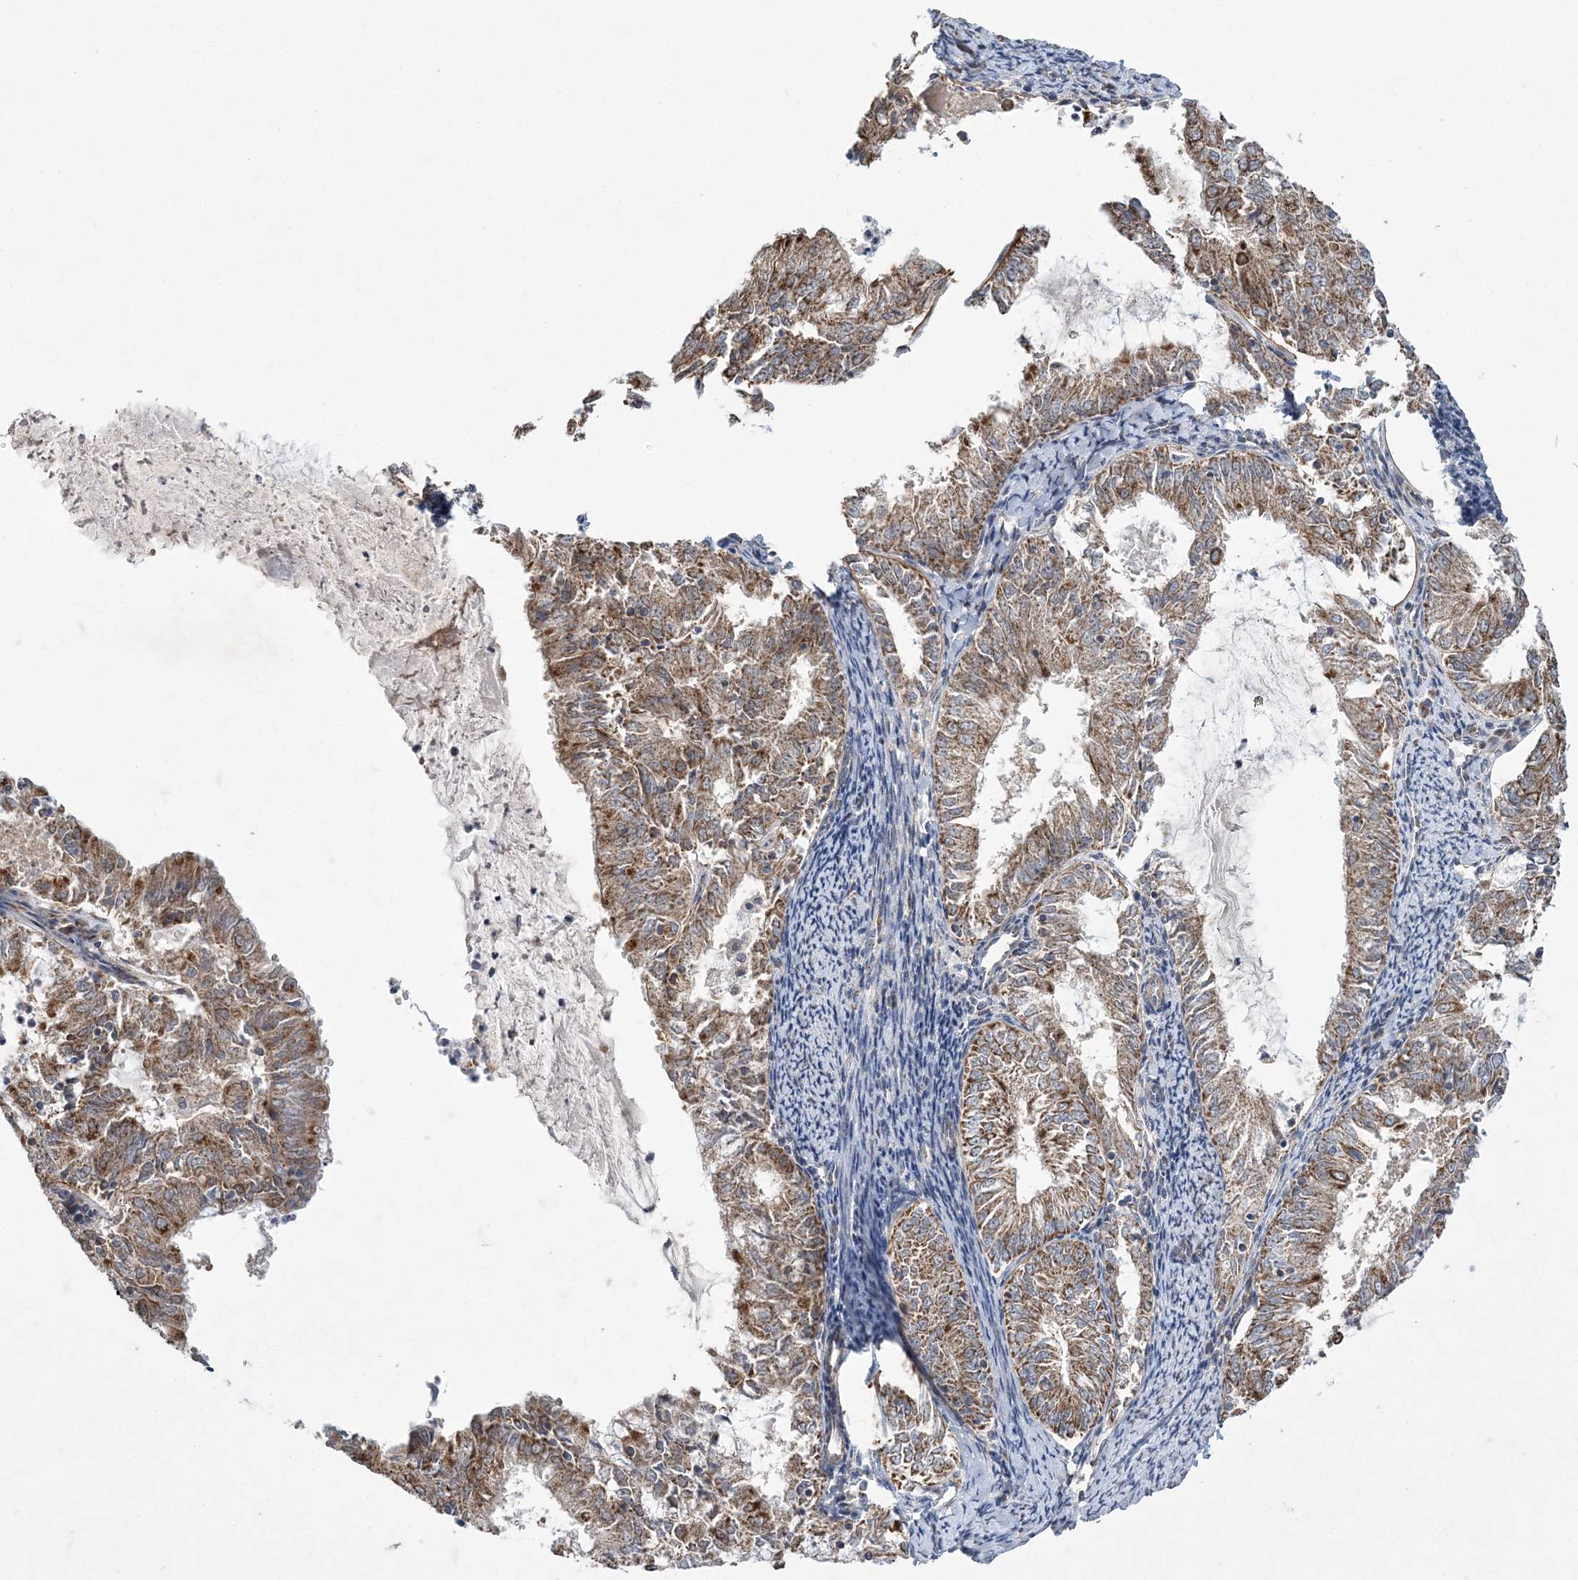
{"staining": {"intensity": "moderate", "quantity": ">75%", "location": "cytoplasmic/membranous"}, "tissue": "endometrial cancer", "cell_type": "Tumor cells", "image_type": "cancer", "snomed": [{"axis": "morphology", "description": "Adenocarcinoma, NOS"}, {"axis": "topography", "description": "Endometrium"}], "caption": "Human endometrial cancer stained with a protein marker shows moderate staining in tumor cells.", "gene": "SLX9", "patient": {"sex": "female", "age": 57}}